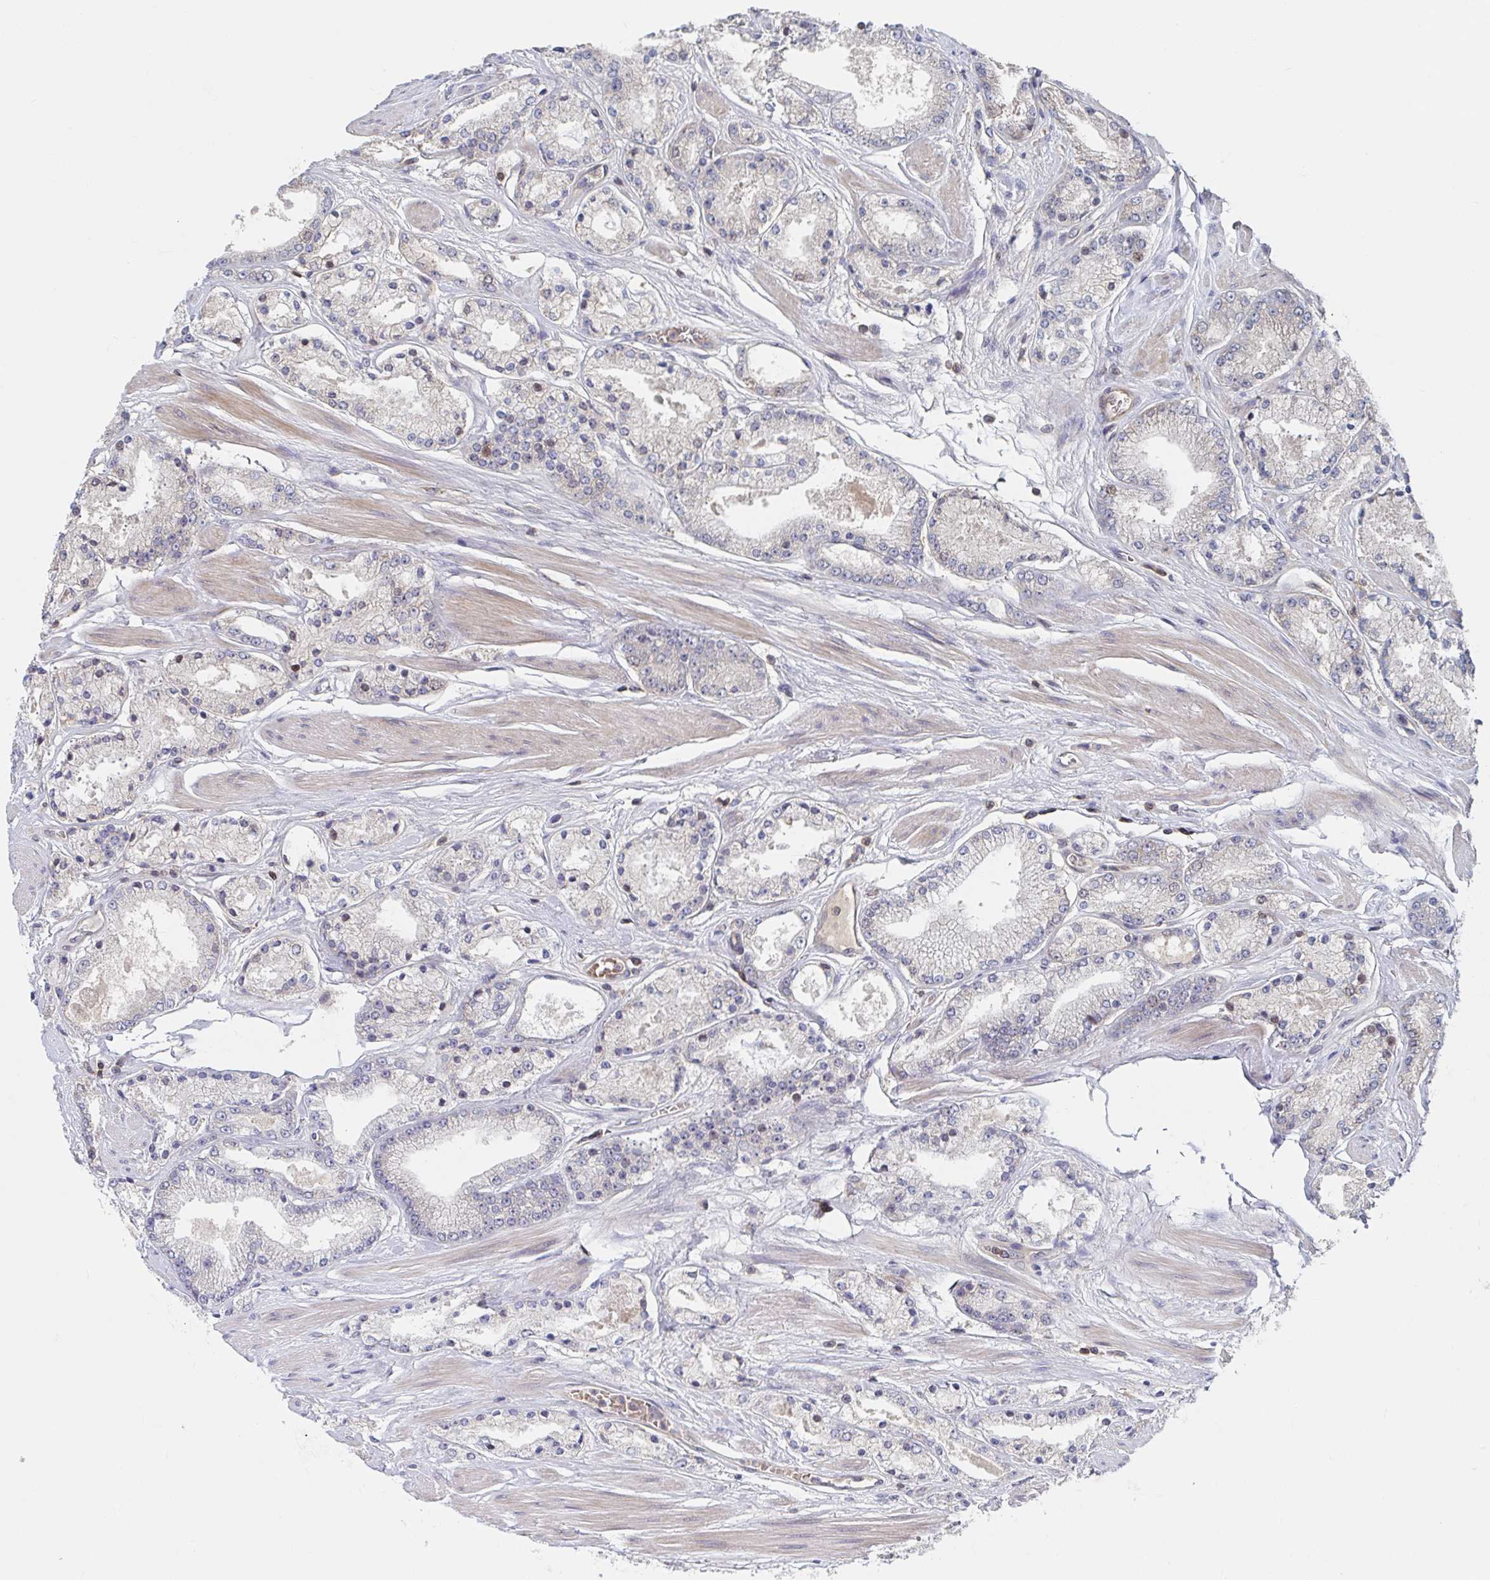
{"staining": {"intensity": "negative", "quantity": "none", "location": "none"}, "tissue": "prostate cancer", "cell_type": "Tumor cells", "image_type": "cancer", "snomed": [{"axis": "morphology", "description": "Adenocarcinoma, High grade"}, {"axis": "topography", "description": "Prostate"}], "caption": "High power microscopy histopathology image of an immunohistochemistry micrograph of prostate cancer, revealing no significant expression in tumor cells.", "gene": "DHRS12", "patient": {"sex": "male", "age": 63}}